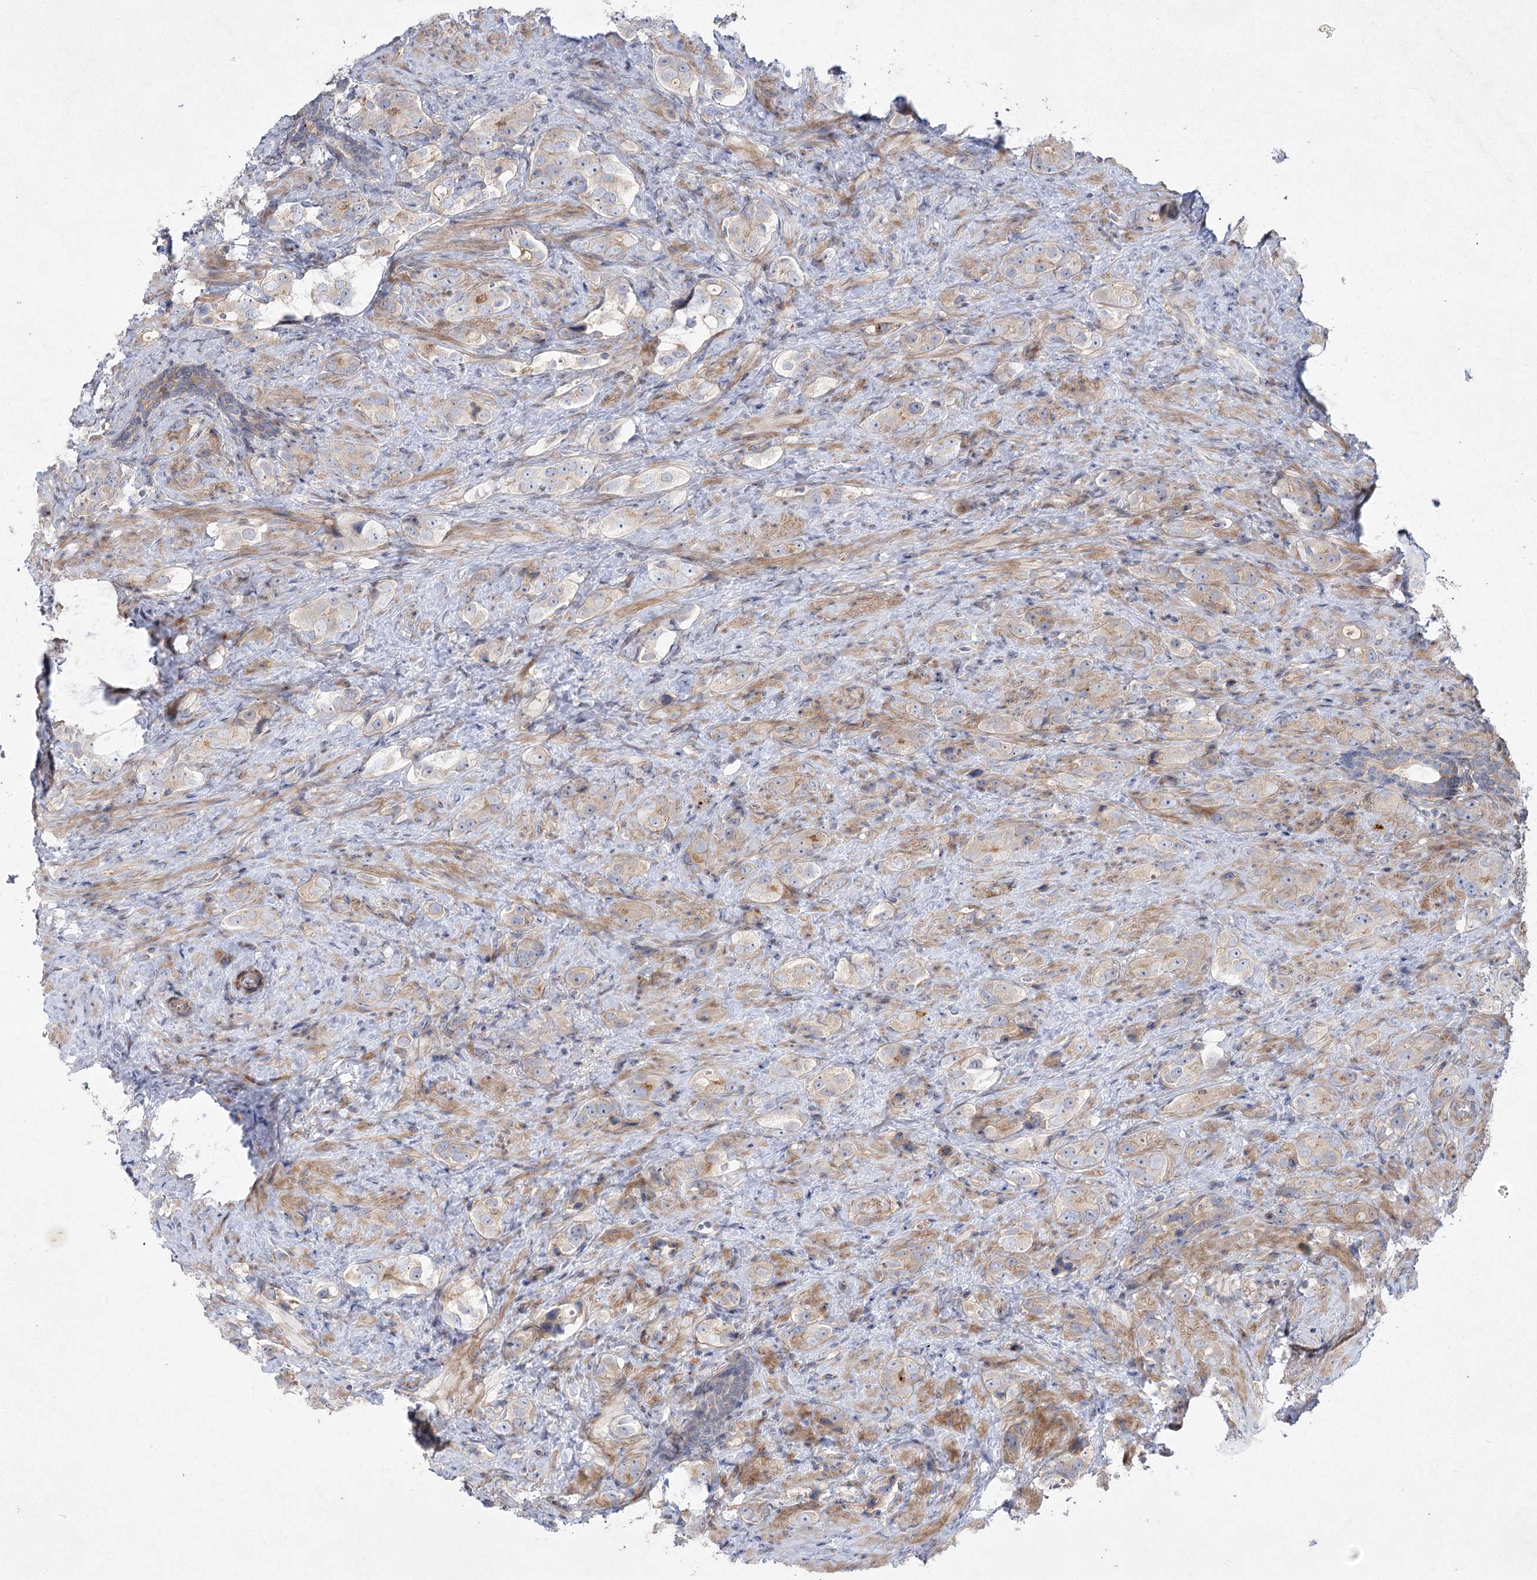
{"staining": {"intensity": "weak", "quantity": ">75%", "location": "cytoplasmic/membranous"}, "tissue": "prostate cancer", "cell_type": "Tumor cells", "image_type": "cancer", "snomed": [{"axis": "morphology", "description": "Adenocarcinoma, High grade"}, {"axis": "topography", "description": "Prostate"}], "caption": "IHC of human prostate cancer displays low levels of weak cytoplasmic/membranous staining in approximately >75% of tumor cells. The protein of interest is stained brown, and the nuclei are stained in blue (DAB (3,3'-diaminobenzidine) IHC with brightfield microscopy, high magnification).", "gene": "SH3BP5L", "patient": {"sex": "male", "age": 63}}